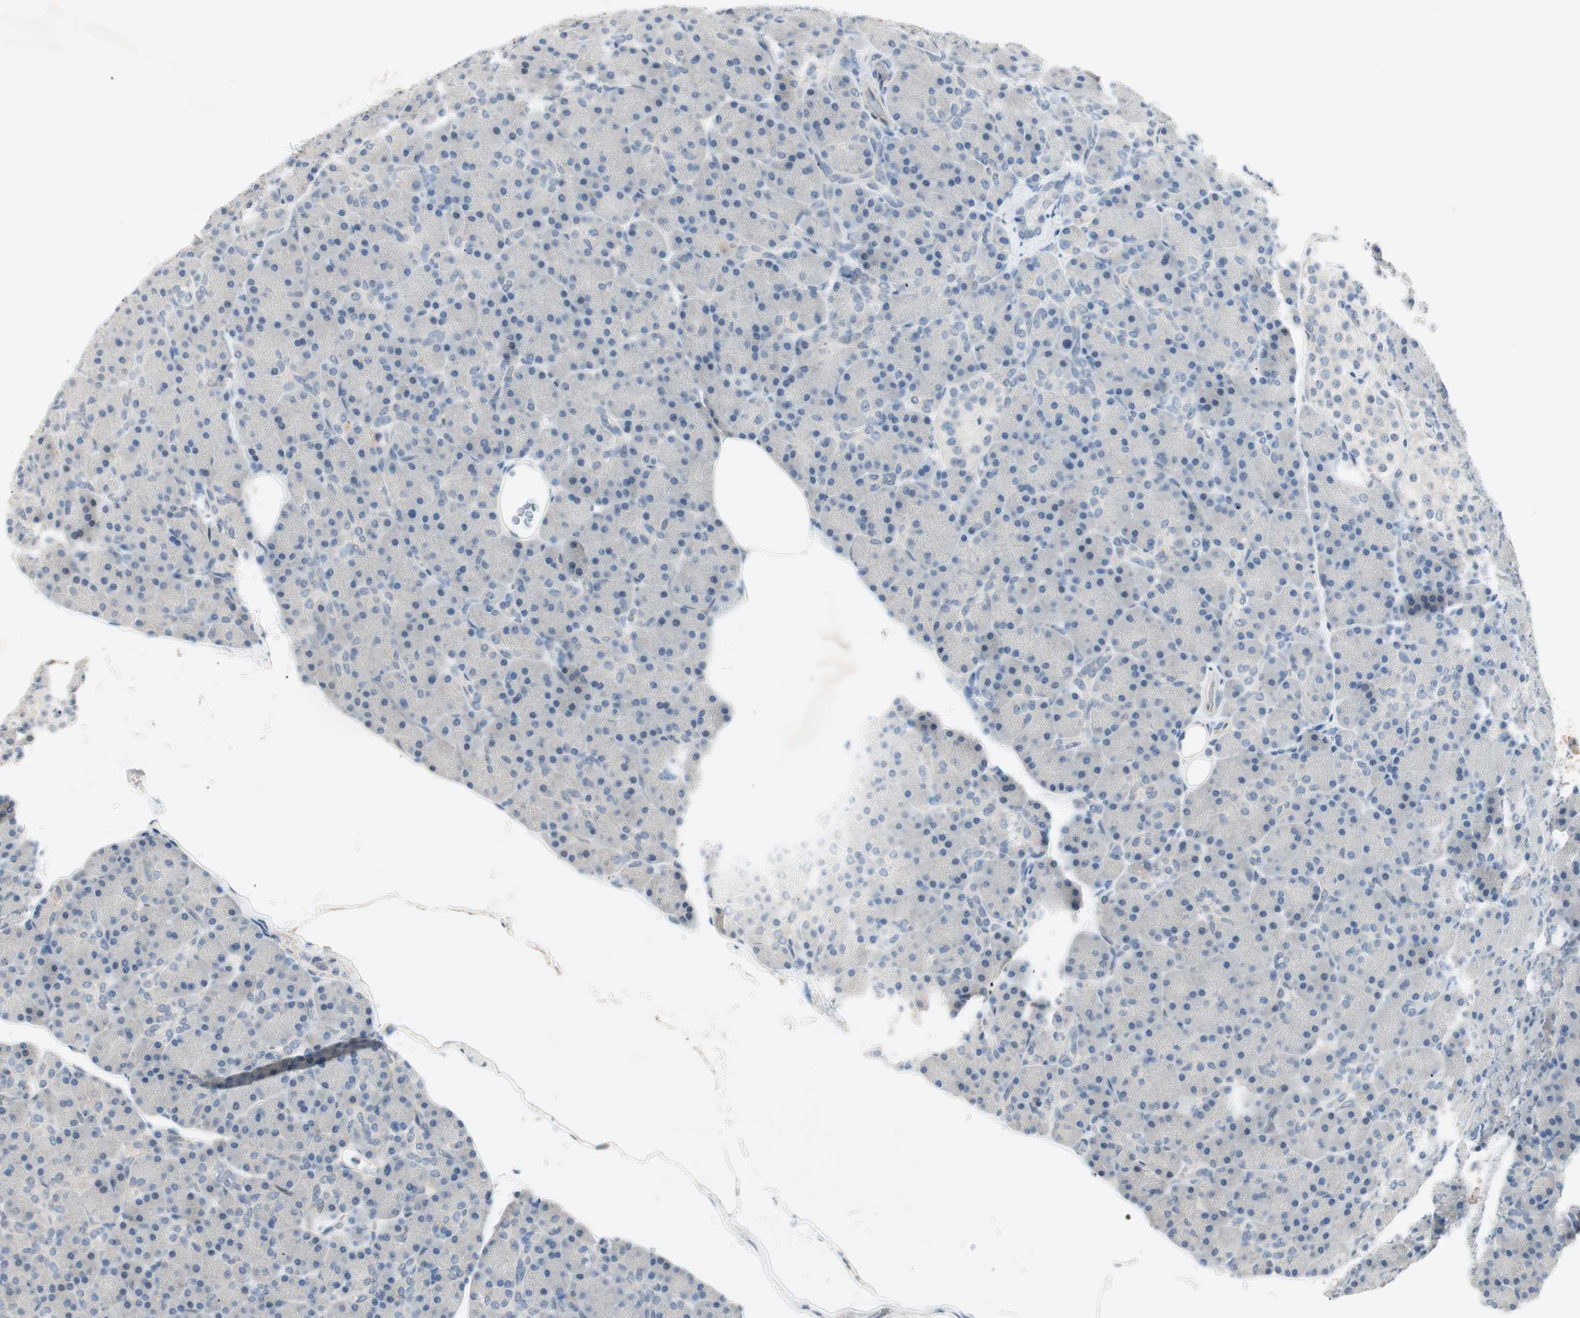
{"staining": {"intensity": "negative", "quantity": "none", "location": "none"}, "tissue": "pancreas", "cell_type": "Exocrine glandular cells", "image_type": "normal", "snomed": [{"axis": "morphology", "description": "Normal tissue, NOS"}, {"axis": "topography", "description": "Pancreas"}], "caption": "A micrograph of pancreas stained for a protein exhibits no brown staining in exocrine glandular cells. The staining is performed using DAB brown chromogen with nuclei counter-stained in using hematoxylin.", "gene": "ITGB4", "patient": {"sex": "female", "age": 43}}